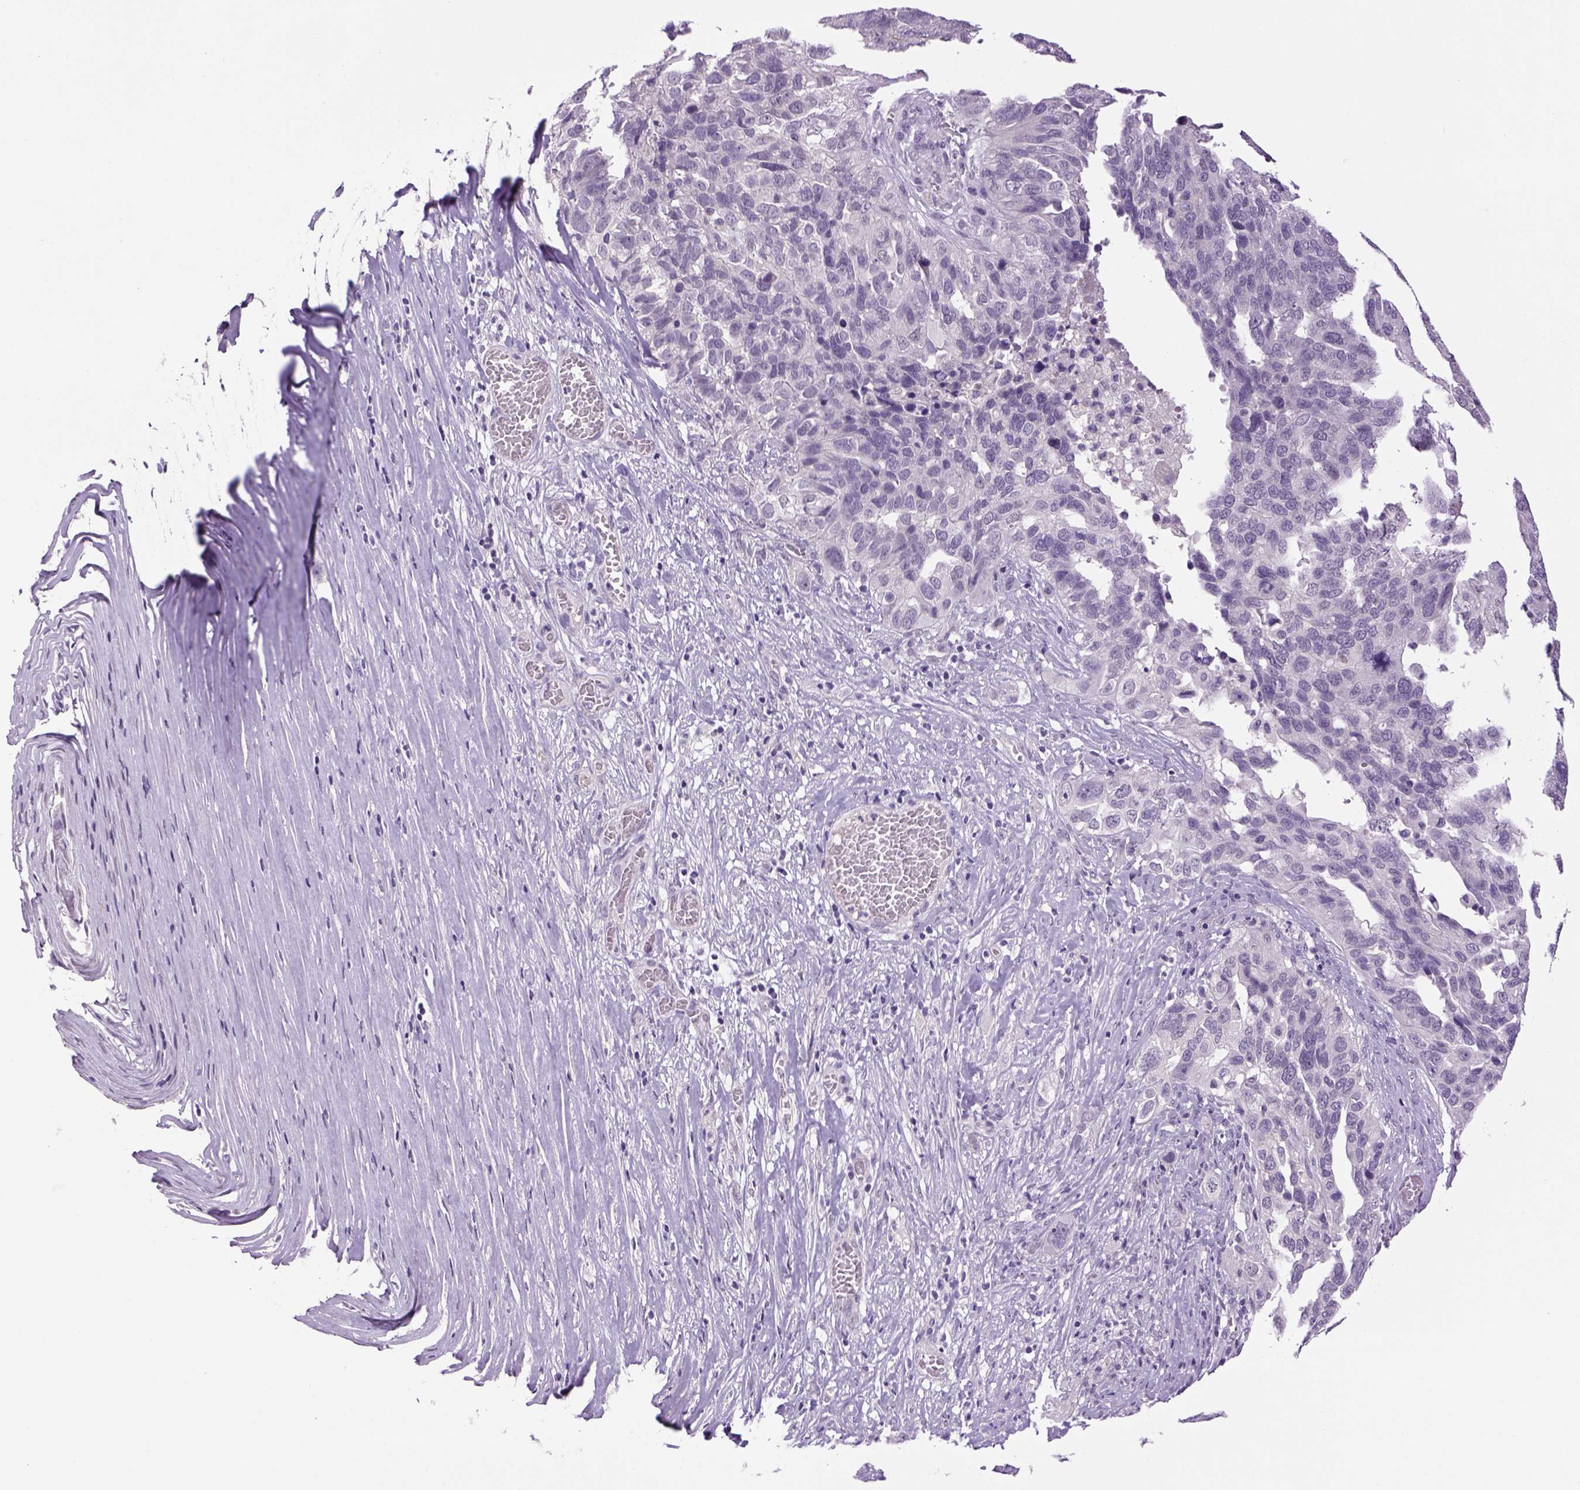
{"staining": {"intensity": "negative", "quantity": "none", "location": "none"}, "tissue": "ovarian cancer", "cell_type": "Tumor cells", "image_type": "cancer", "snomed": [{"axis": "morphology", "description": "Carcinoma, endometroid"}, {"axis": "topography", "description": "Soft tissue"}, {"axis": "topography", "description": "Ovary"}], "caption": "This image is of ovarian cancer (endometroid carcinoma) stained with immunohistochemistry to label a protein in brown with the nuclei are counter-stained blue. There is no staining in tumor cells.", "gene": "DBH", "patient": {"sex": "female", "age": 52}}